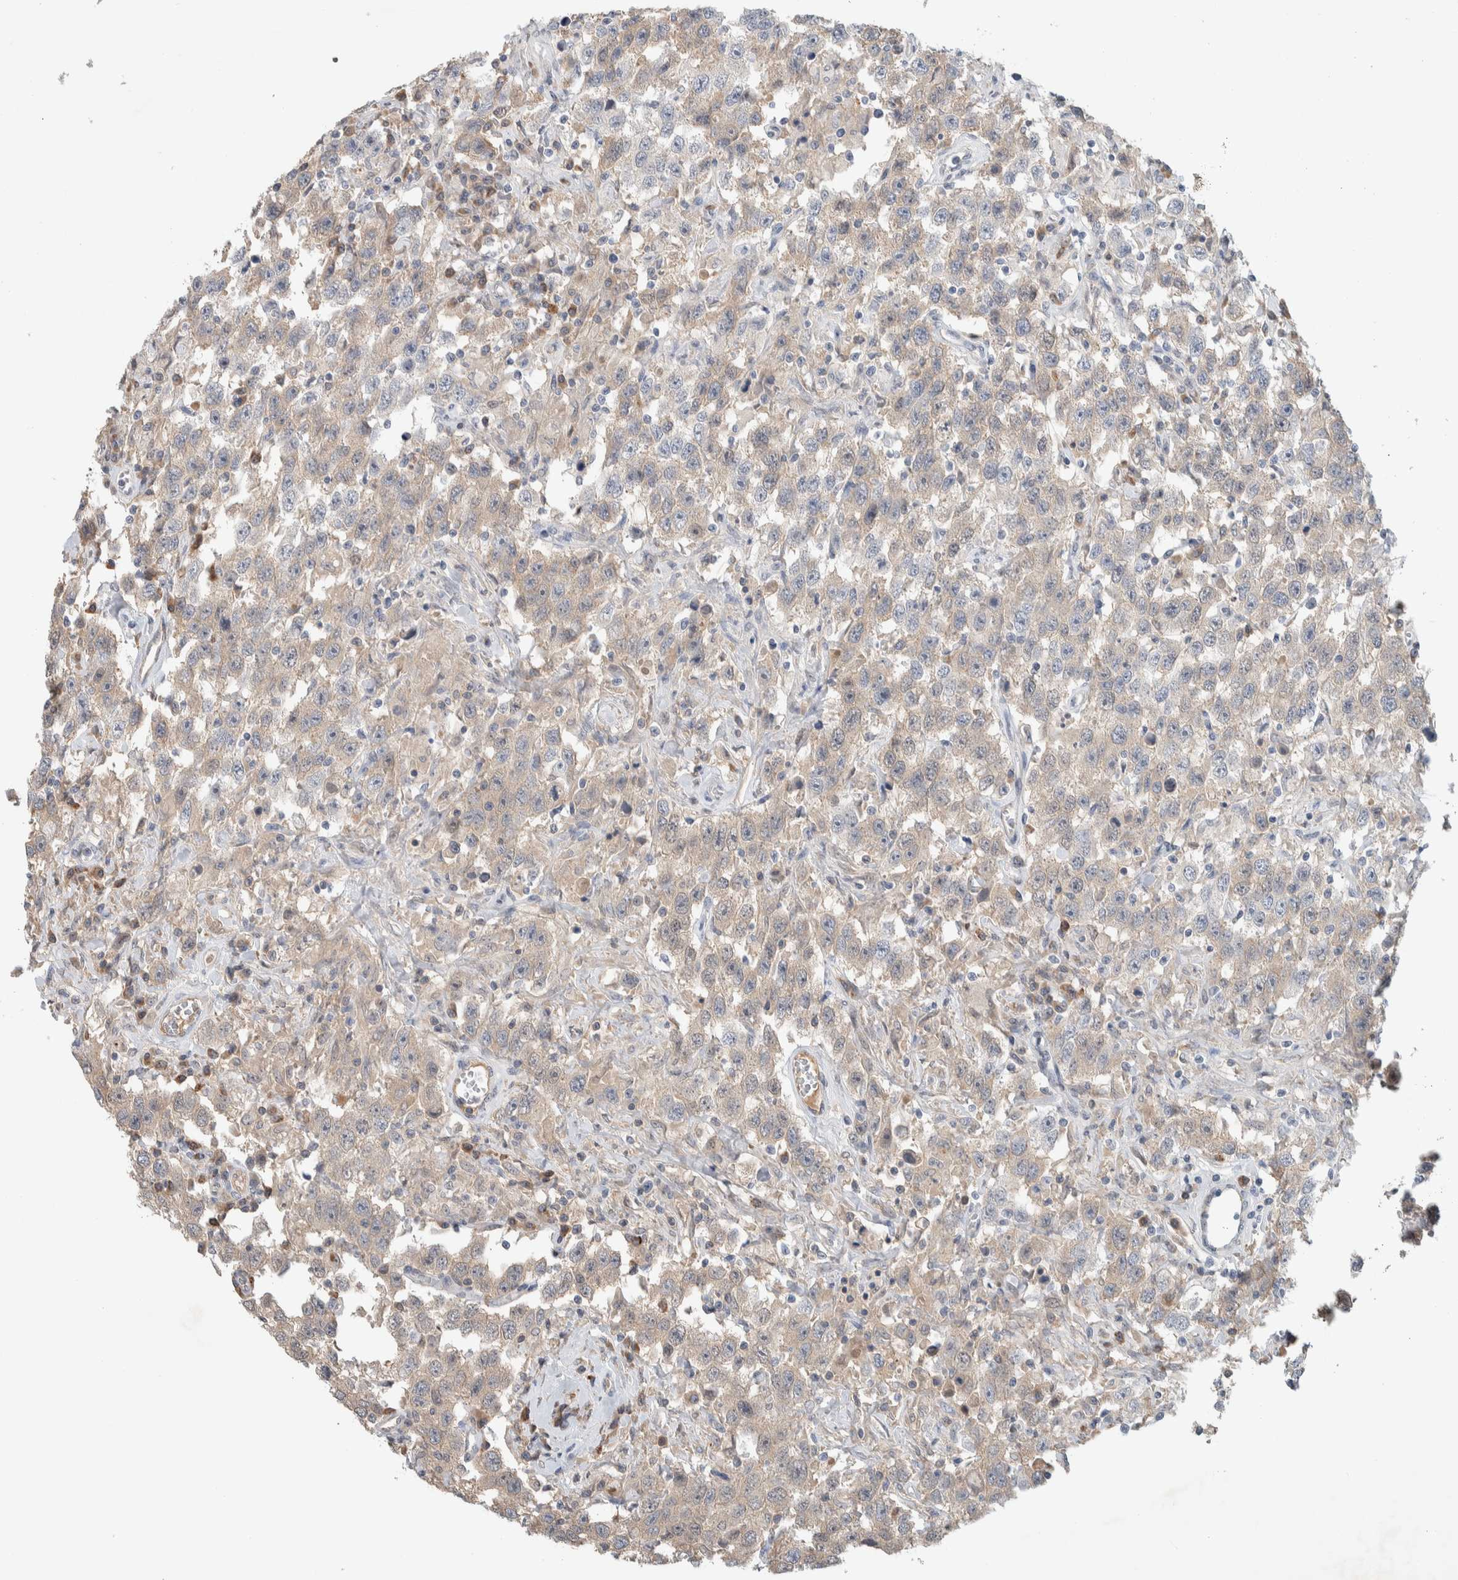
{"staining": {"intensity": "weak", "quantity": "25%-75%", "location": "cytoplasmic/membranous"}, "tissue": "testis cancer", "cell_type": "Tumor cells", "image_type": "cancer", "snomed": [{"axis": "morphology", "description": "Seminoma, NOS"}, {"axis": "topography", "description": "Testis"}], "caption": "Immunohistochemistry (IHC) staining of testis cancer, which demonstrates low levels of weak cytoplasmic/membranous expression in approximately 25%-75% of tumor cells indicating weak cytoplasmic/membranous protein positivity. The staining was performed using DAB (3,3'-diaminobenzidine) (brown) for protein detection and nuclei were counterstained in hematoxylin (blue).", "gene": "DEPTOR", "patient": {"sex": "male", "age": 41}}